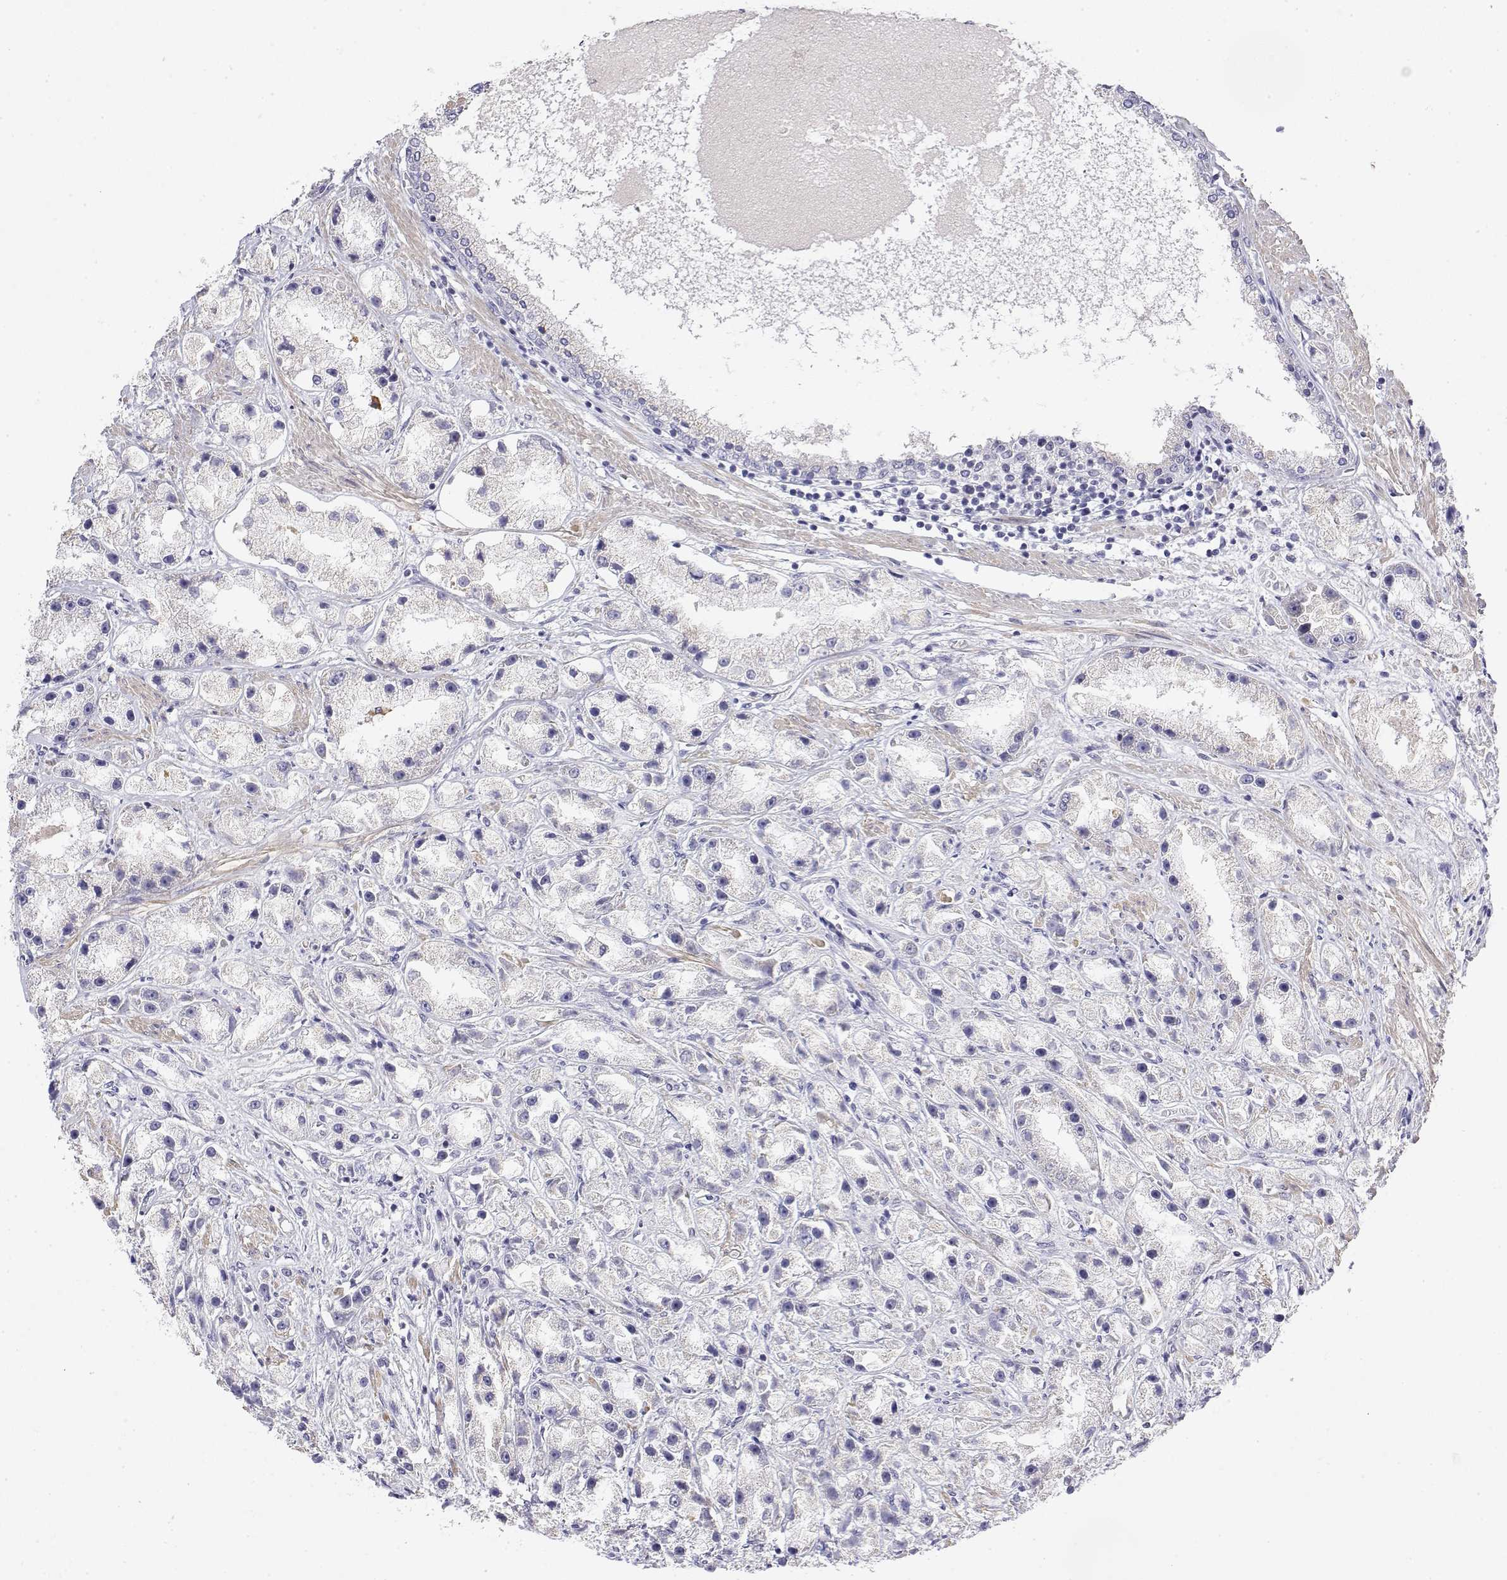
{"staining": {"intensity": "negative", "quantity": "none", "location": "none"}, "tissue": "prostate cancer", "cell_type": "Tumor cells", "image_type": "cancer", "snomed": [{"axis": "morphology", "description": "Adenocarcinoma, High grade"}, {"axis": "topography", "description": "Prostate"}], "caption": "Immunohistochemistry of human high-grade adenocarcinoma (prostate) shows no staining in tumor cells.", "gene": "GGACT", "patient": {"sex": "male", "age": 67}}